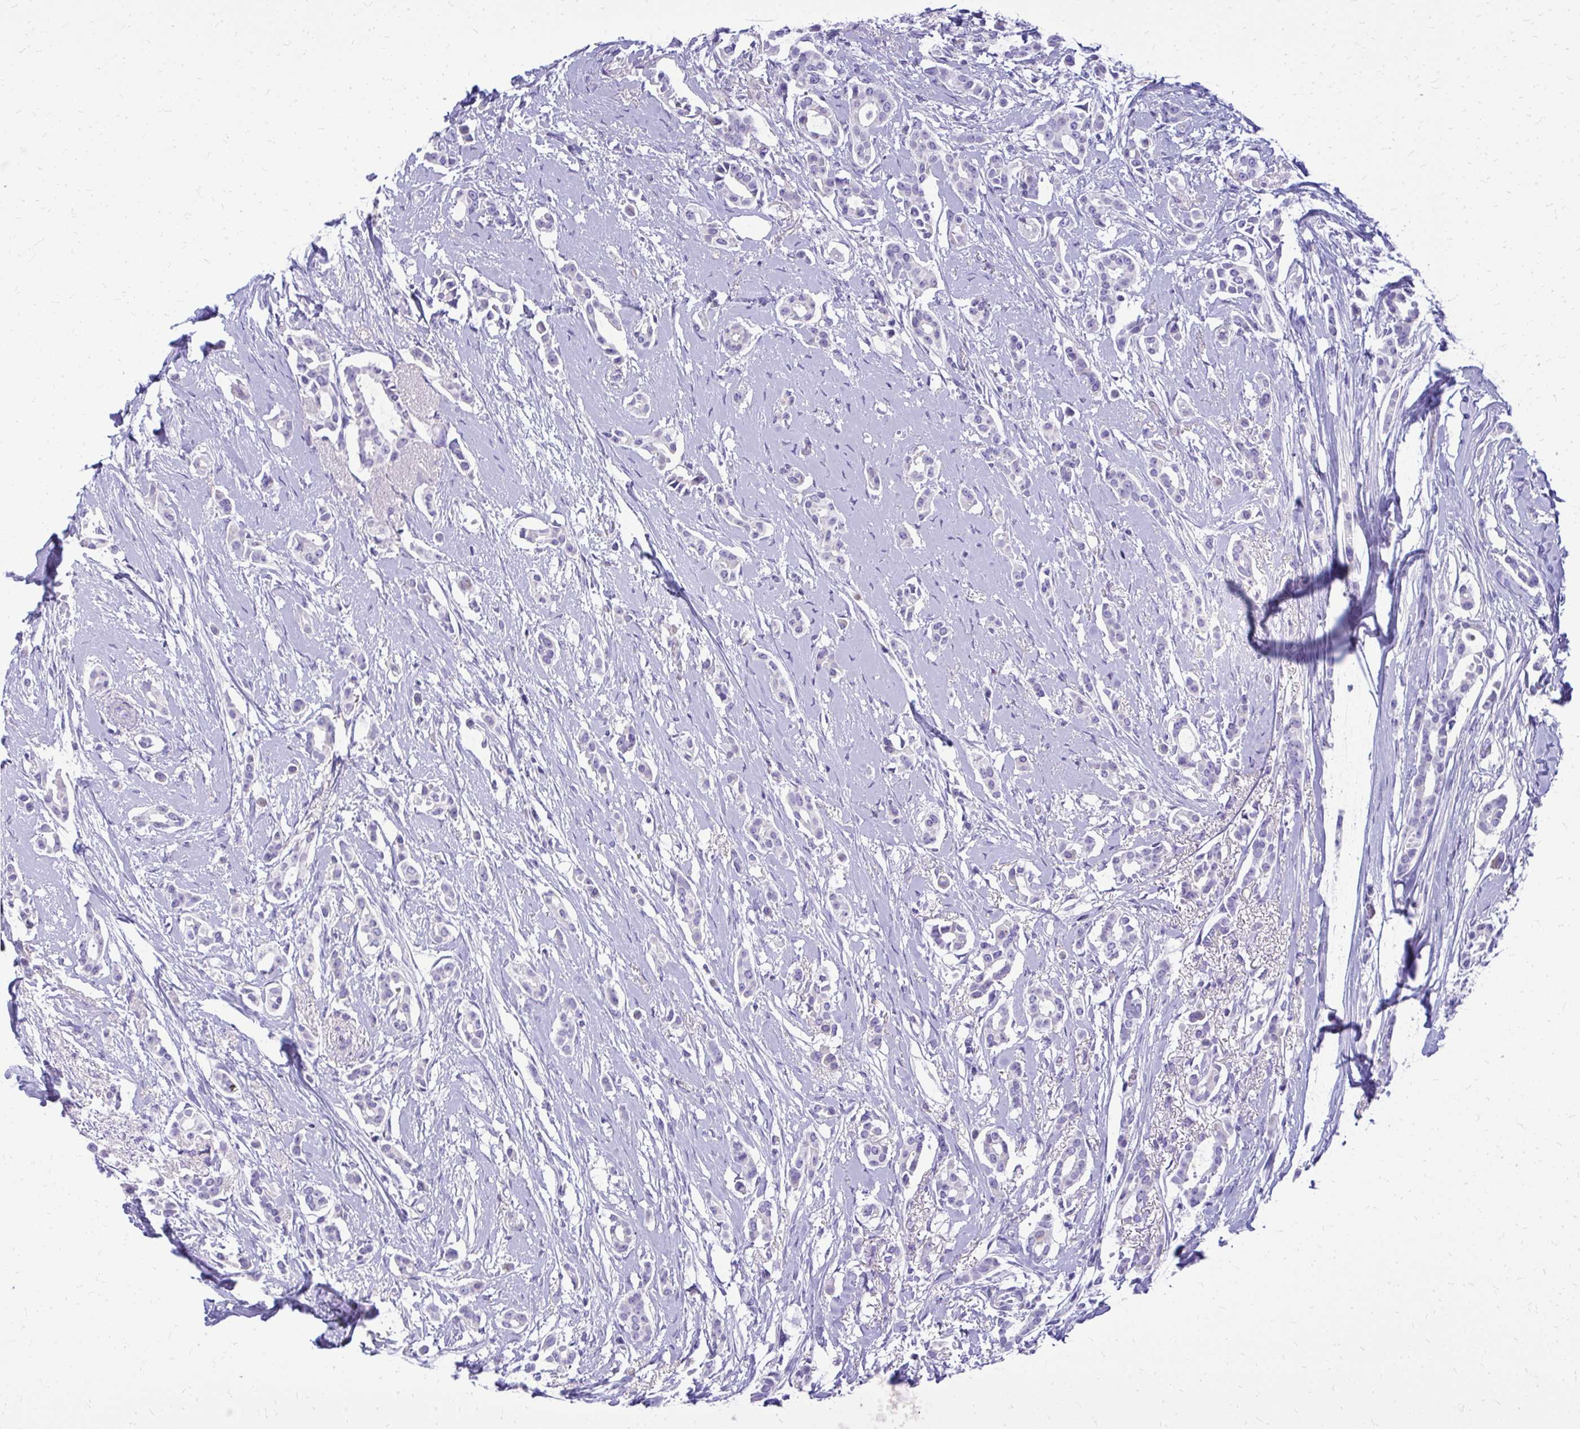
{"staining": {"intensity": "negative", "quantity": "none", "location": "none"}, "tissue": "breast cancer", "cell_type": "Tumor cells", "image_type": "cancer", "snomed": [{"axis": "morphology", "description": "Duct carcinoma"}, {"axis": "topography", "description": "Breast"}], "caption": "IHC of human intraductal carcinoma (breast) shows no staining in tumor cells.", "gene": "BCL6B", "patient": {"sex": "female", "age": 64}}